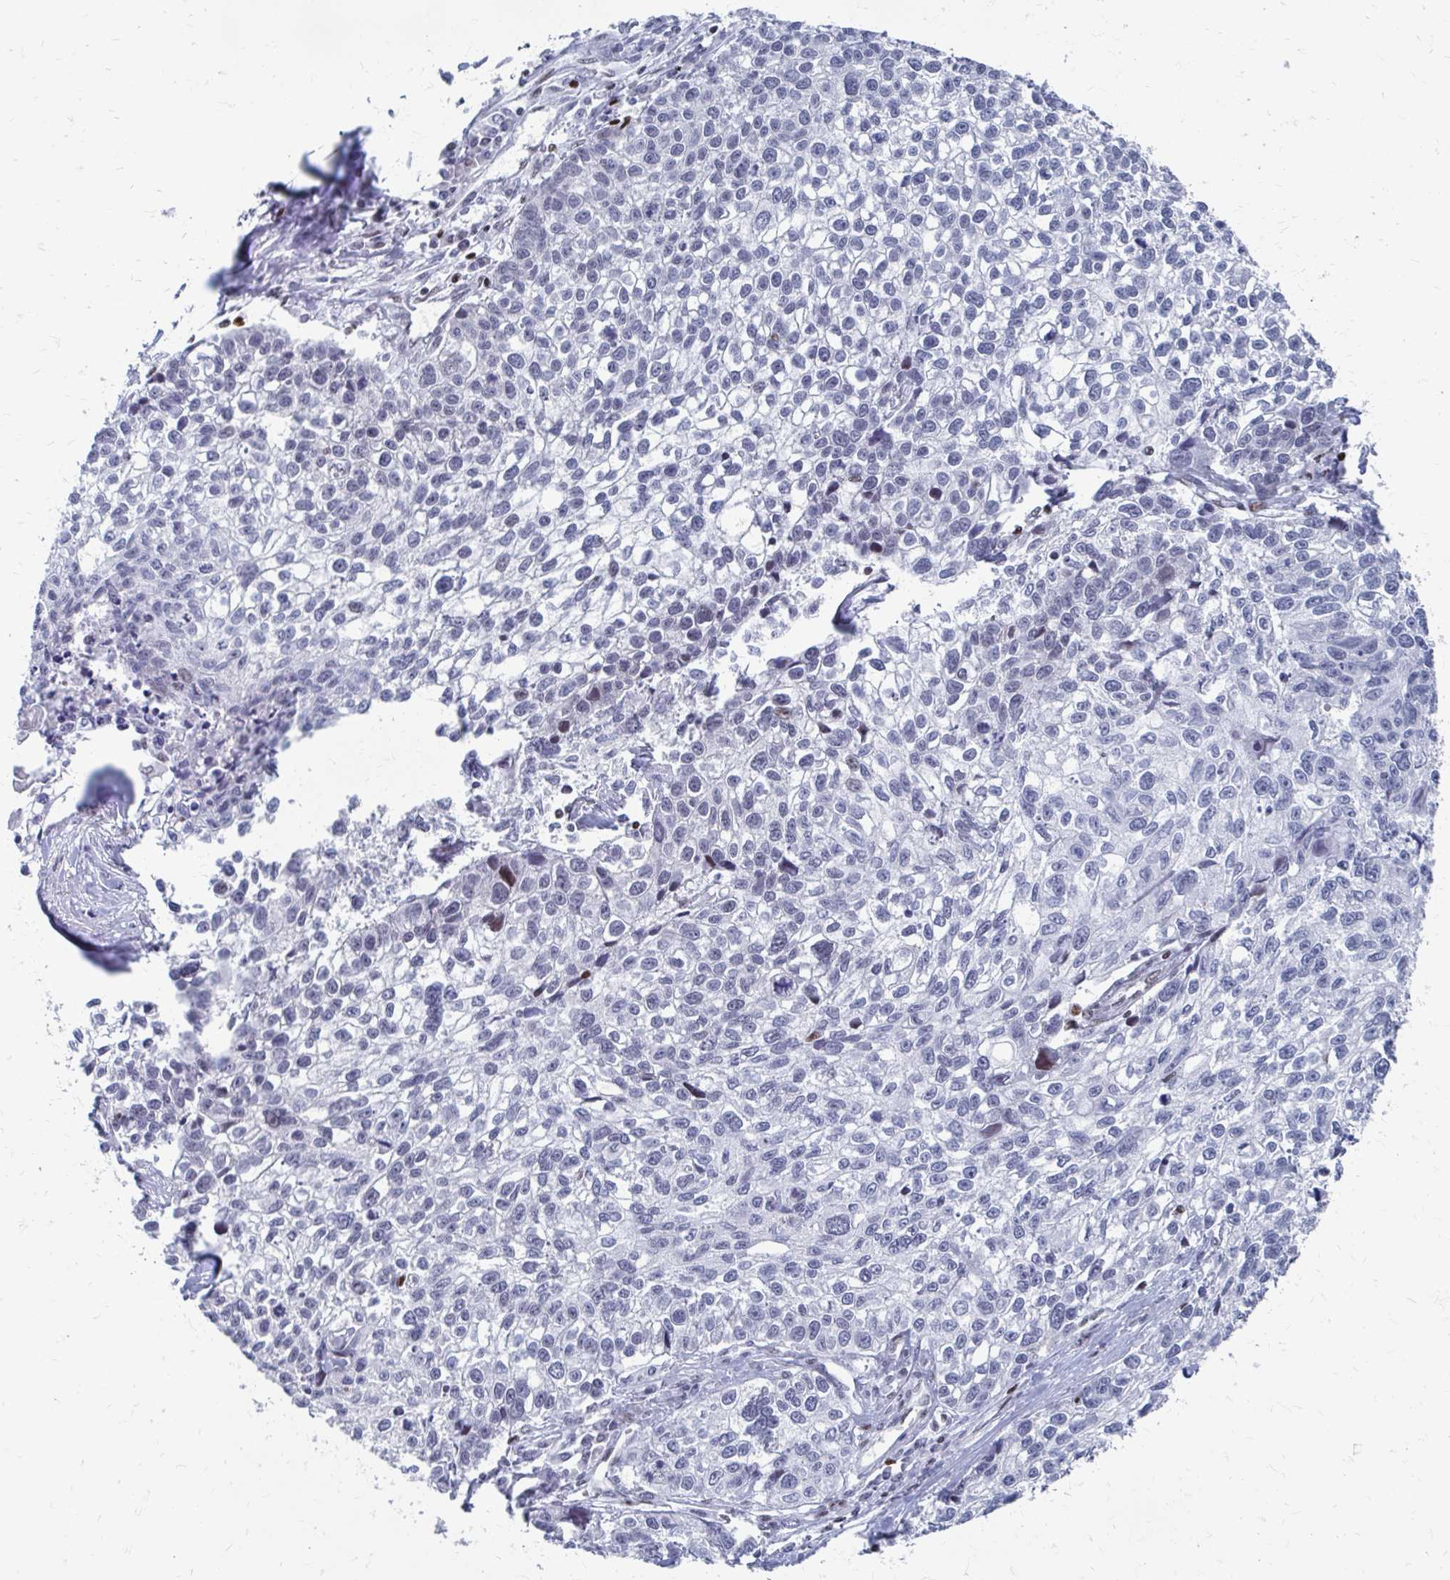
{"staining": {"intensity": "negative", "quantity": "none", "location": "none"}, "tissue": "lung cancer", "cell_type": "Tumor cells", "image_type": "cancer", "snomed": [{"axis": "morphology", "description": "Squamous cell carcinoma, NOS"}, {"axis": "topography", "description": "Lung"}], "caption": "Human lung cancer stained for a protein using IHC demonstrates no staining in tumor cells.", "gene": "CDIN1", "patient": {"sex": "male", "age": 74}}